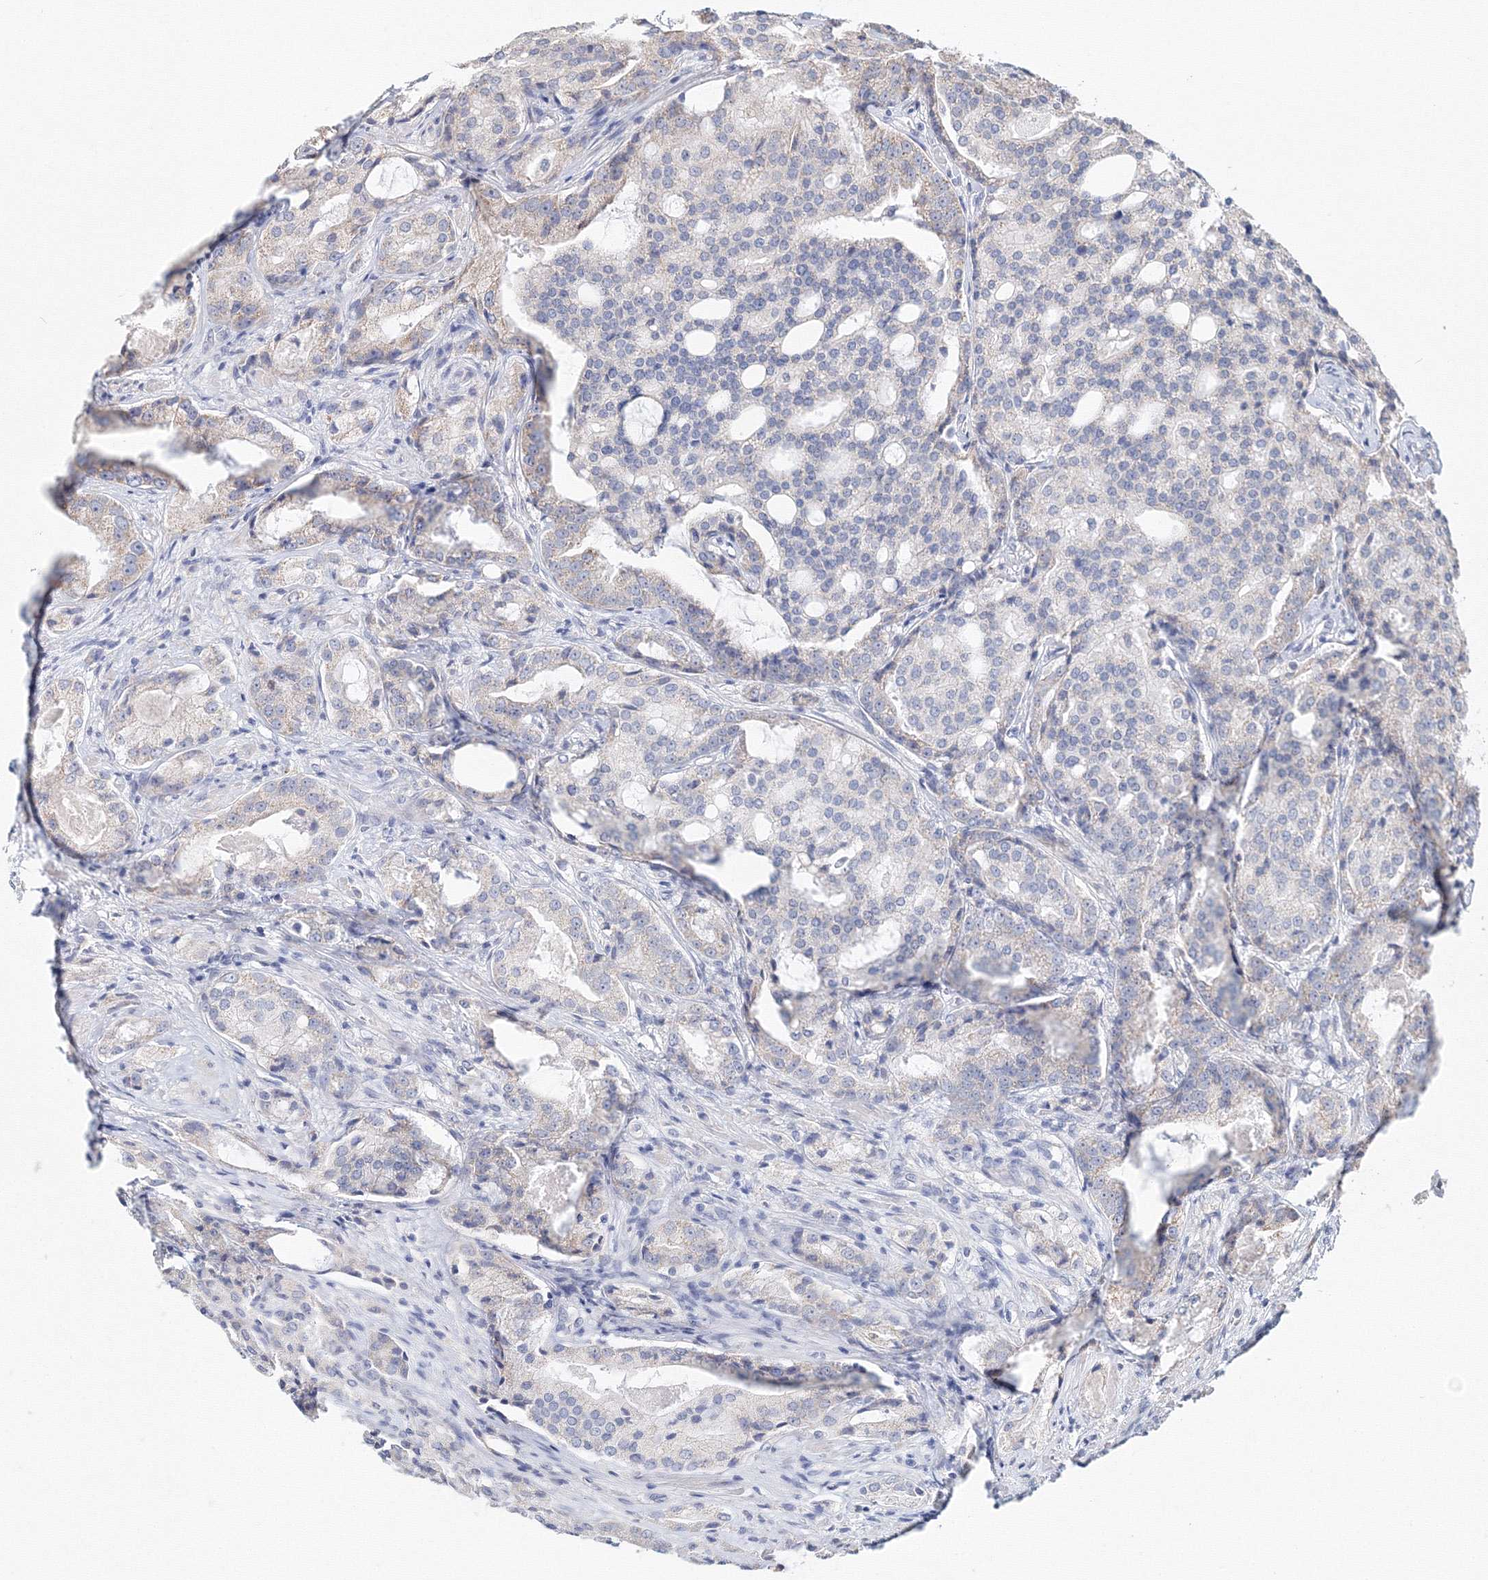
{"staining": {"intensity": "negative", "quantity": "none", "location": "none"}, "tissue": "prostate cancer", "cell_type": "Tumor cells", "image_type": "cancer", "snomed": [{"axis": "morphology", "description": "Adenocarcinoma, High grade"}, {"axis": "topography", "description": "Prostate"}], "caption": "Immunohistochemical staining of human prostate cancer shows no significant positivity in tumor cells.", "gene": "DHRS12", "patient": {"sex": "male", "age": 72}}